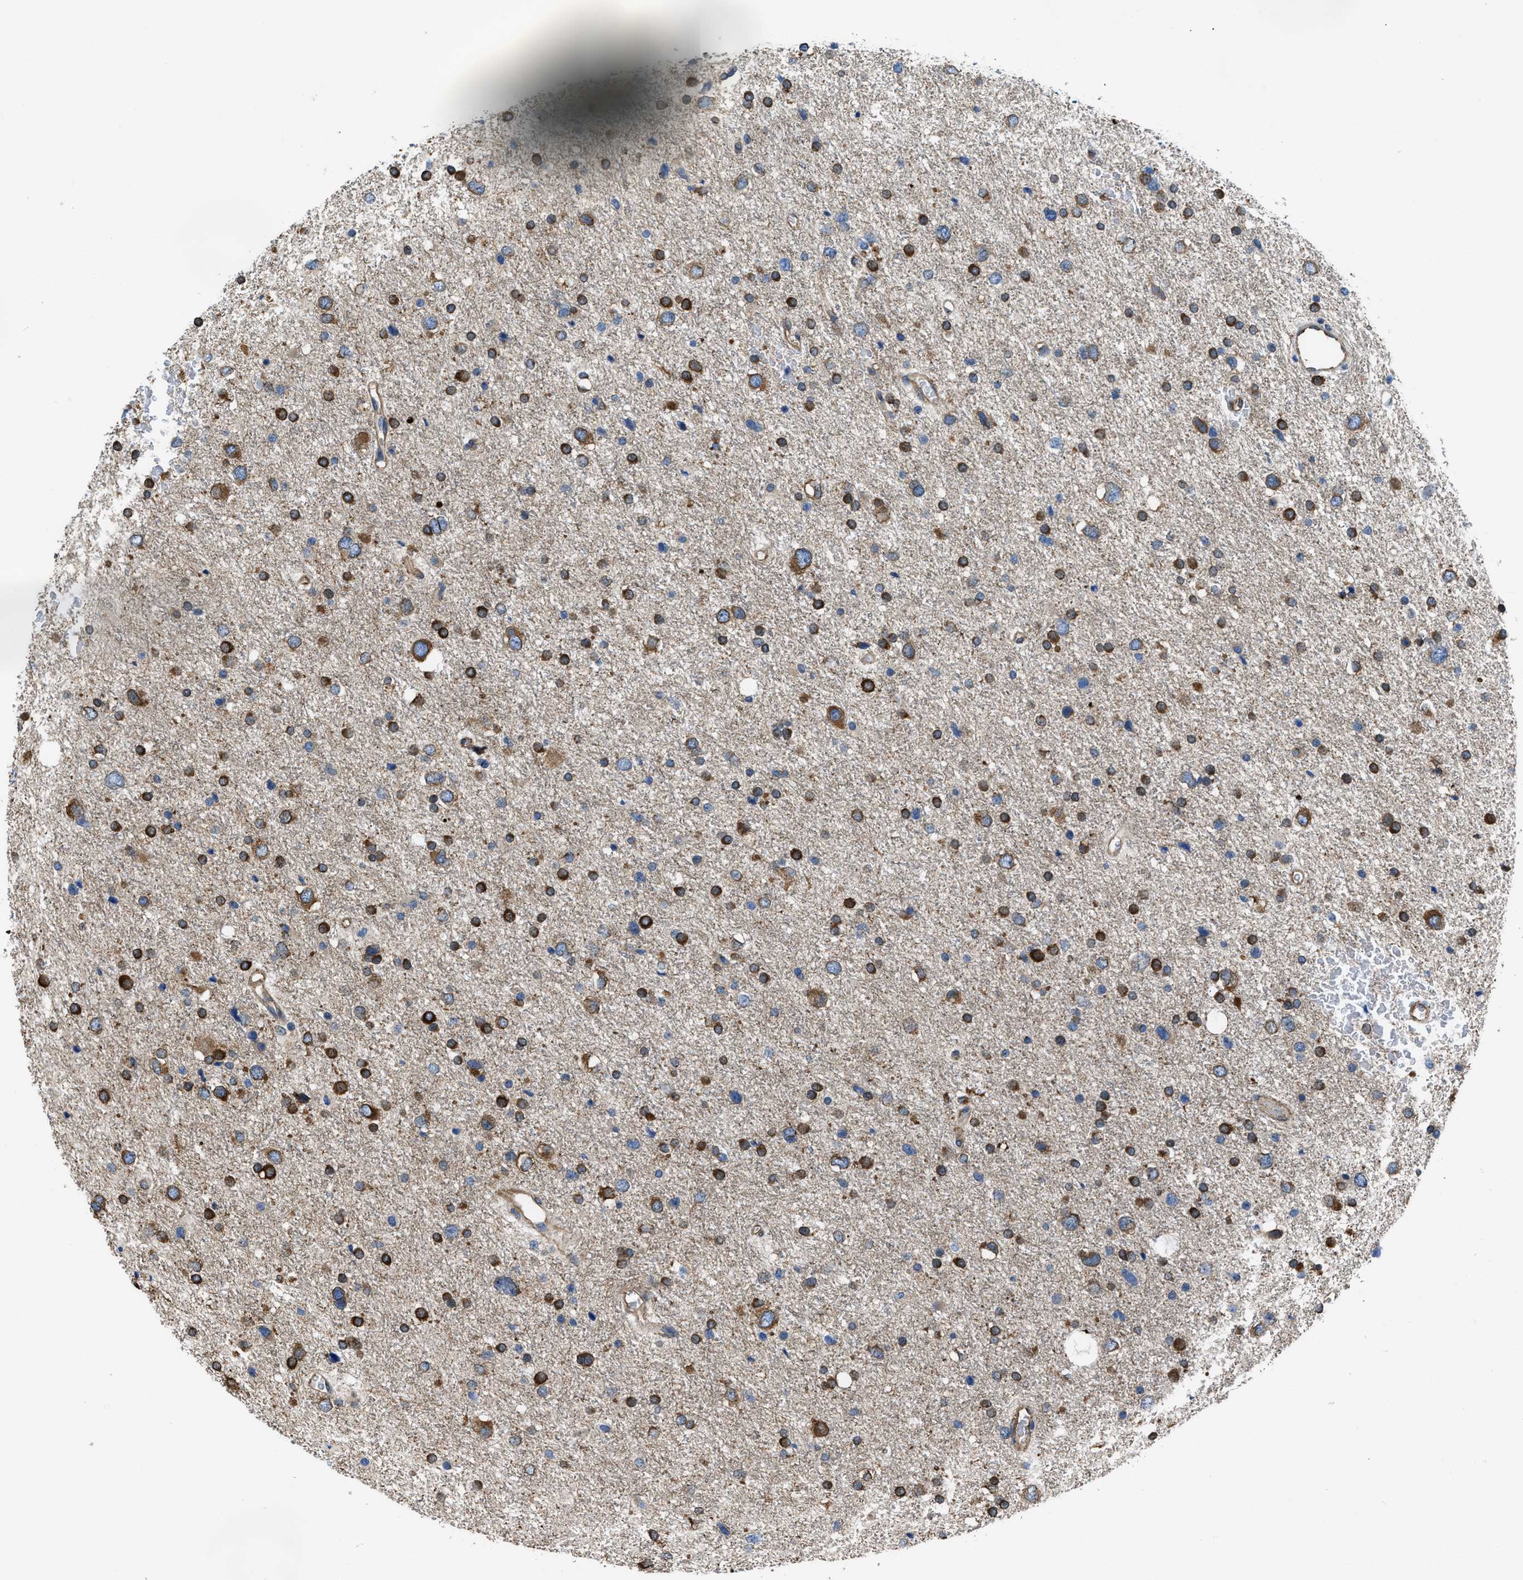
{"staining": {"intensity": "strong", "quantity": ">75%", "location": "cytoplasmic/membranous"}, "tissue": "glioma", "cell_type": "Tumor cells", "image_type": "cancer", "snomed": [{"axis": "morphology", "description": "Glioma, malignant, Low grade"}, {"axis": "topography", "description": "Brain"}], "caption": "Glioma stained with immunohistochemistry demonstrates strong cytoplasmic/membranous positivity in about >75% of tumor cells.", "gene": "ARL6IP5", "patient": {"sex": "female", "age": 37}}